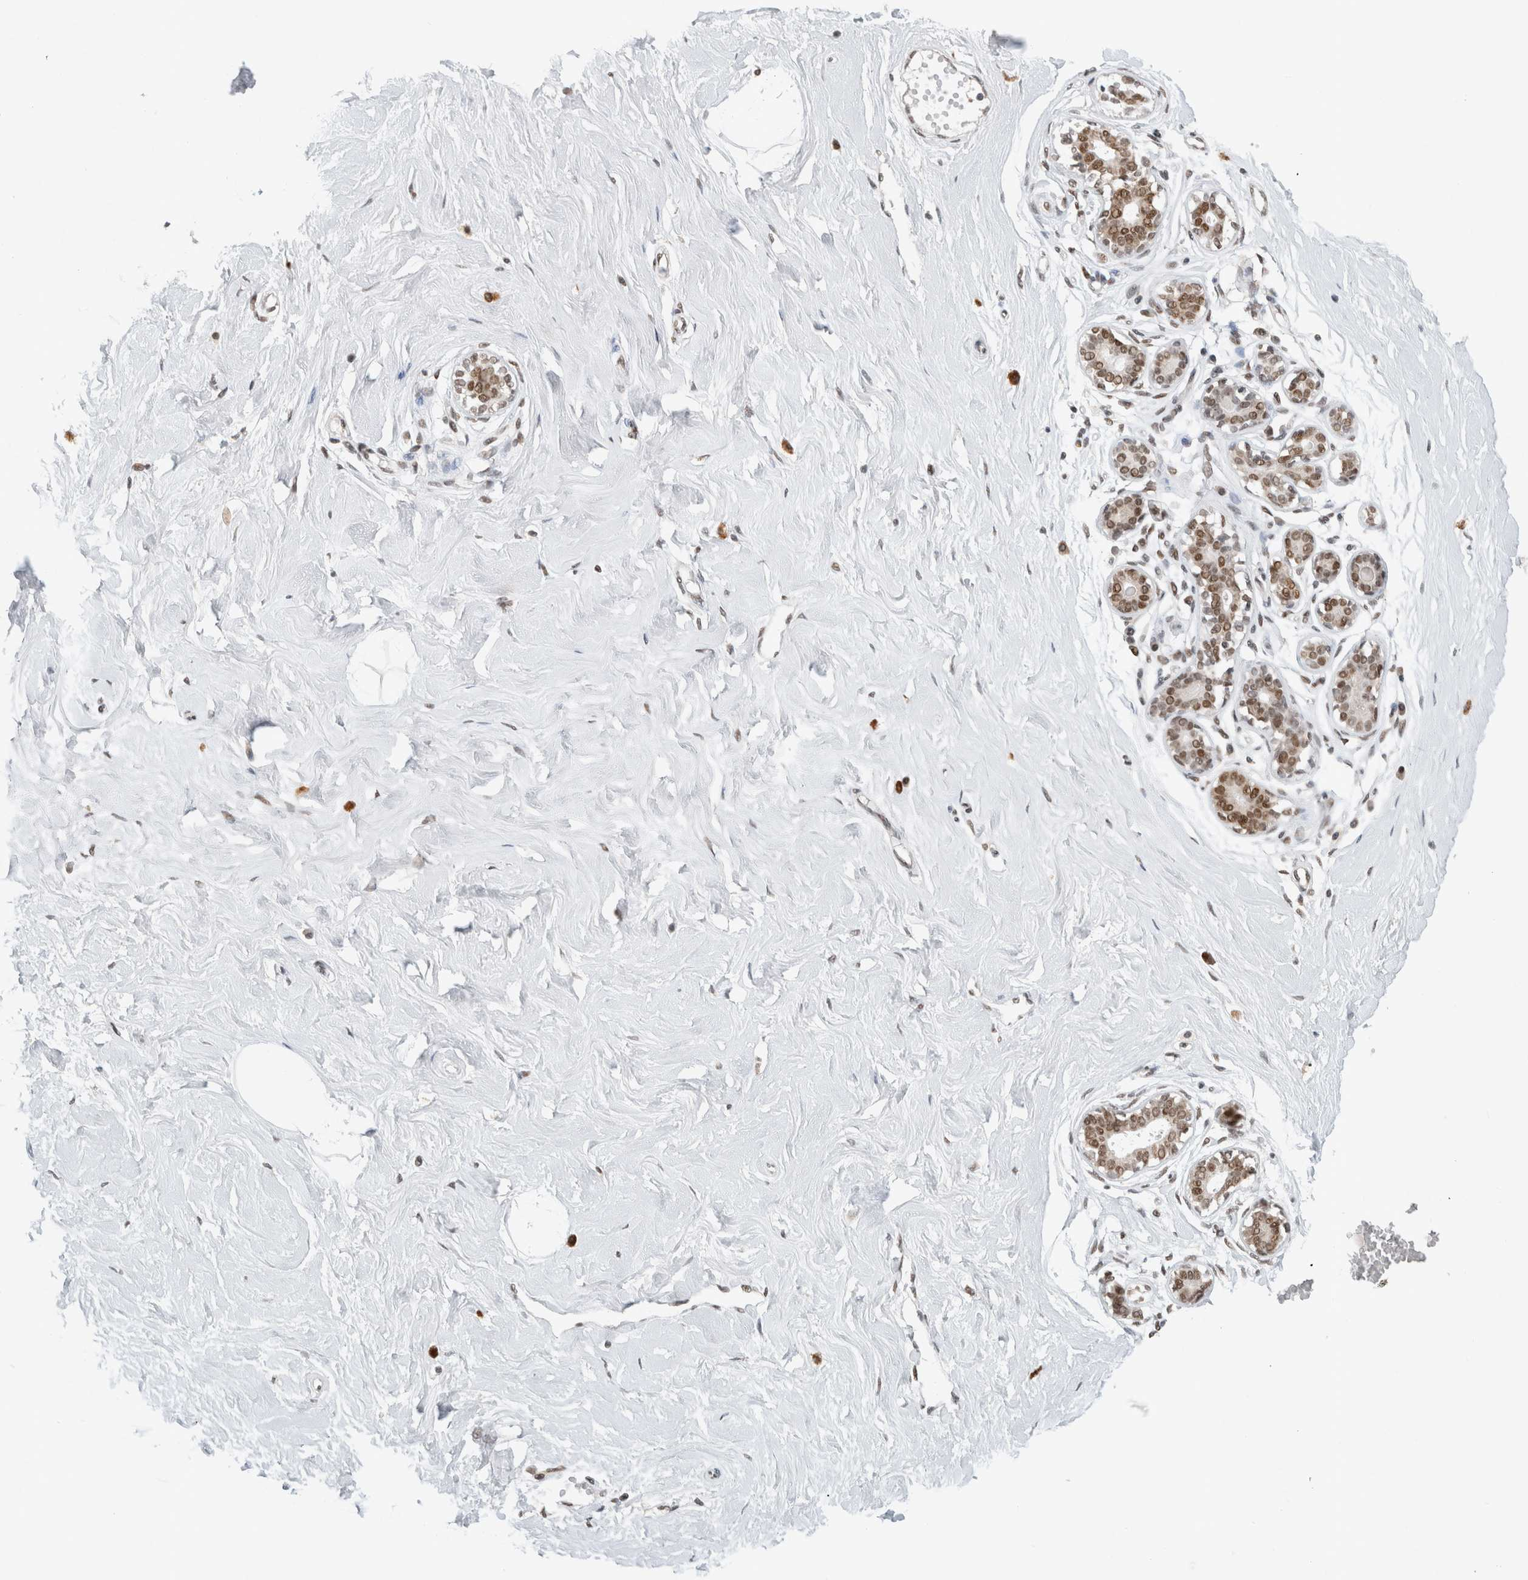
{"staining": {"intensity": "negative", "quantity": "none", "location": "none"}, "tissue": "breast", "cell_type": "Adipocytes", "image_type": "normal", "snomed": [{"axis": "morphology", "description": "Normal tissue, NOS"}, {"axis": "morphology", "description": "Adenoma, NOS"}, {"axis": "topography", "description": "Breast"}], "caption": "DAB (3,3'-diaminobenzidine) immunohistochemical staining of benign breast displays no significant positivity in adipocytes.", "gene": "HNRNPR", "patient": {"sex": "female", "age": 23}}